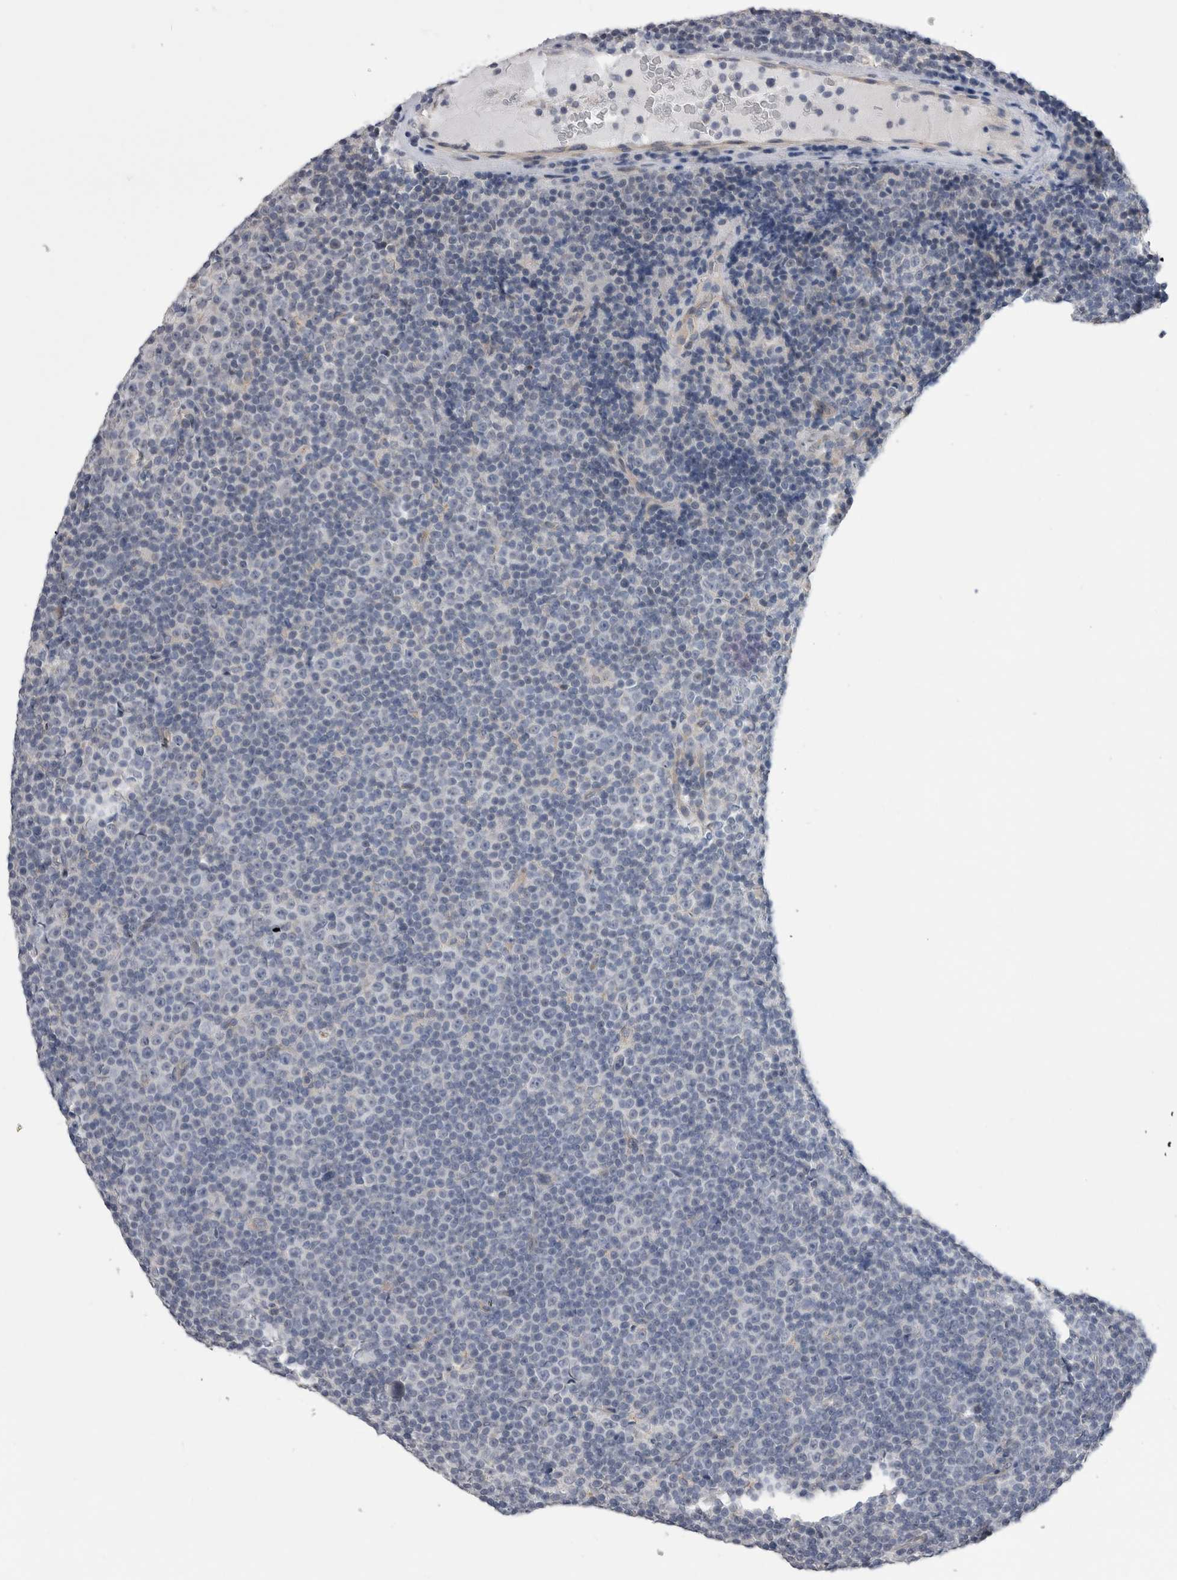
{"staining": {"intensity": "negative", "quantity": "none", "location": "none"}, "tissue": "lymphoma", "cell_type": "Tumor cells", "image_type": "cancer", "snomed": [{"axis": "morphology", "description": "Malignant lymphoma, non-Hodgkin's type, Low grade"}, {"axis": "topography", "description": "Lymph node"}], "caption": "DAB immunohistochemical staining of human malignant lymphoma, non-Hodgkin's type (low-grade) demonstrates no significant staining in tumor cells.", "gene": "ARHGAP29", "patient": {"sex": "female", "age": 67}}